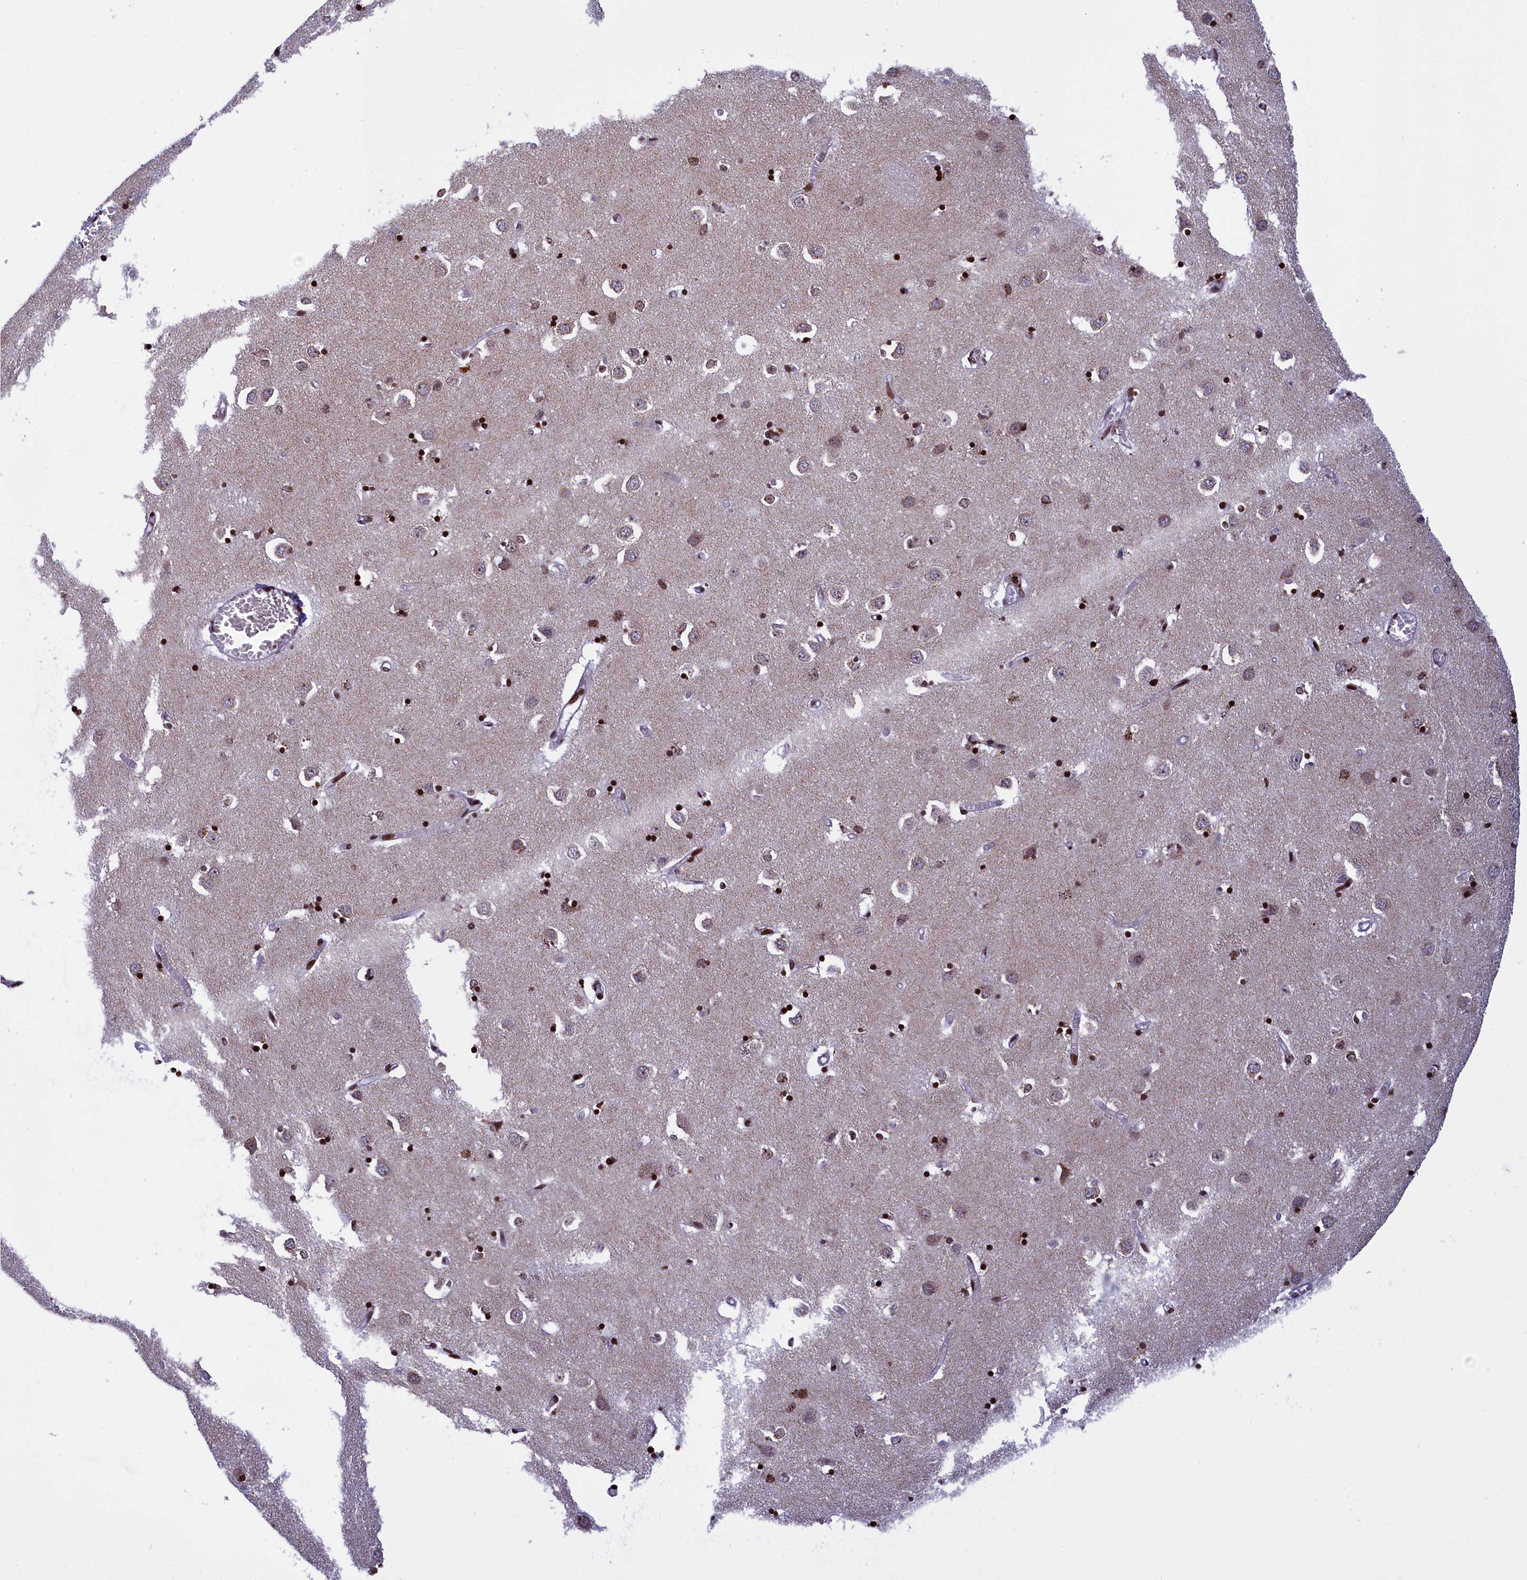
{"staining": {"intensity": "strong", "quantity": "25%-75%", "location": "nuclear"}, "tissue": "caudate", "cell_type": "Glial cells", "image_type": "normal", "snomed": [{"axis": "morphology", "description": "Normal tissue, NOS"}, {"axis": "topography", "description": "Lateral ventricle wall"}], "caption": "Protein expression analysis of benign caudate demonstrates strong nuclear positivity in about 25%-75% of glial cells.", "gene": "TIMM29", "patient": {"sex": "male", "age": 70}}